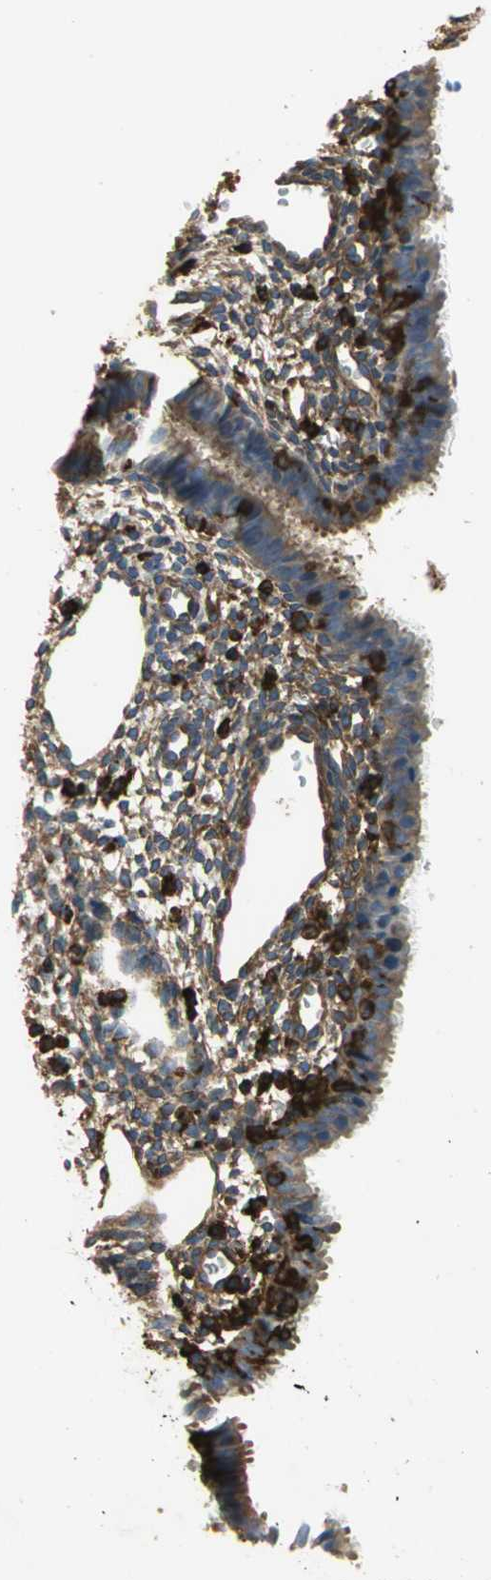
{"staining": {"intensity": "weak", "quantity": ">75%", "location": "cytoplasmic/membranous"}, "tissue": "endometrium", "cell_type": "Cells in endometrial stroma", "image_type": "normal", "snomed": [{"axis": "morphology", "description": "Normal tissue, NOS"}, {"axis": "topography", "description": "Endometrium"}], "caption": "Cells in endometrial stroma display weak cytoplasmic/membranous positivity in about >75% of cells in normal endometrium.", "gene": "TLN1", "patient": {"sex": "female", "age": 27}}